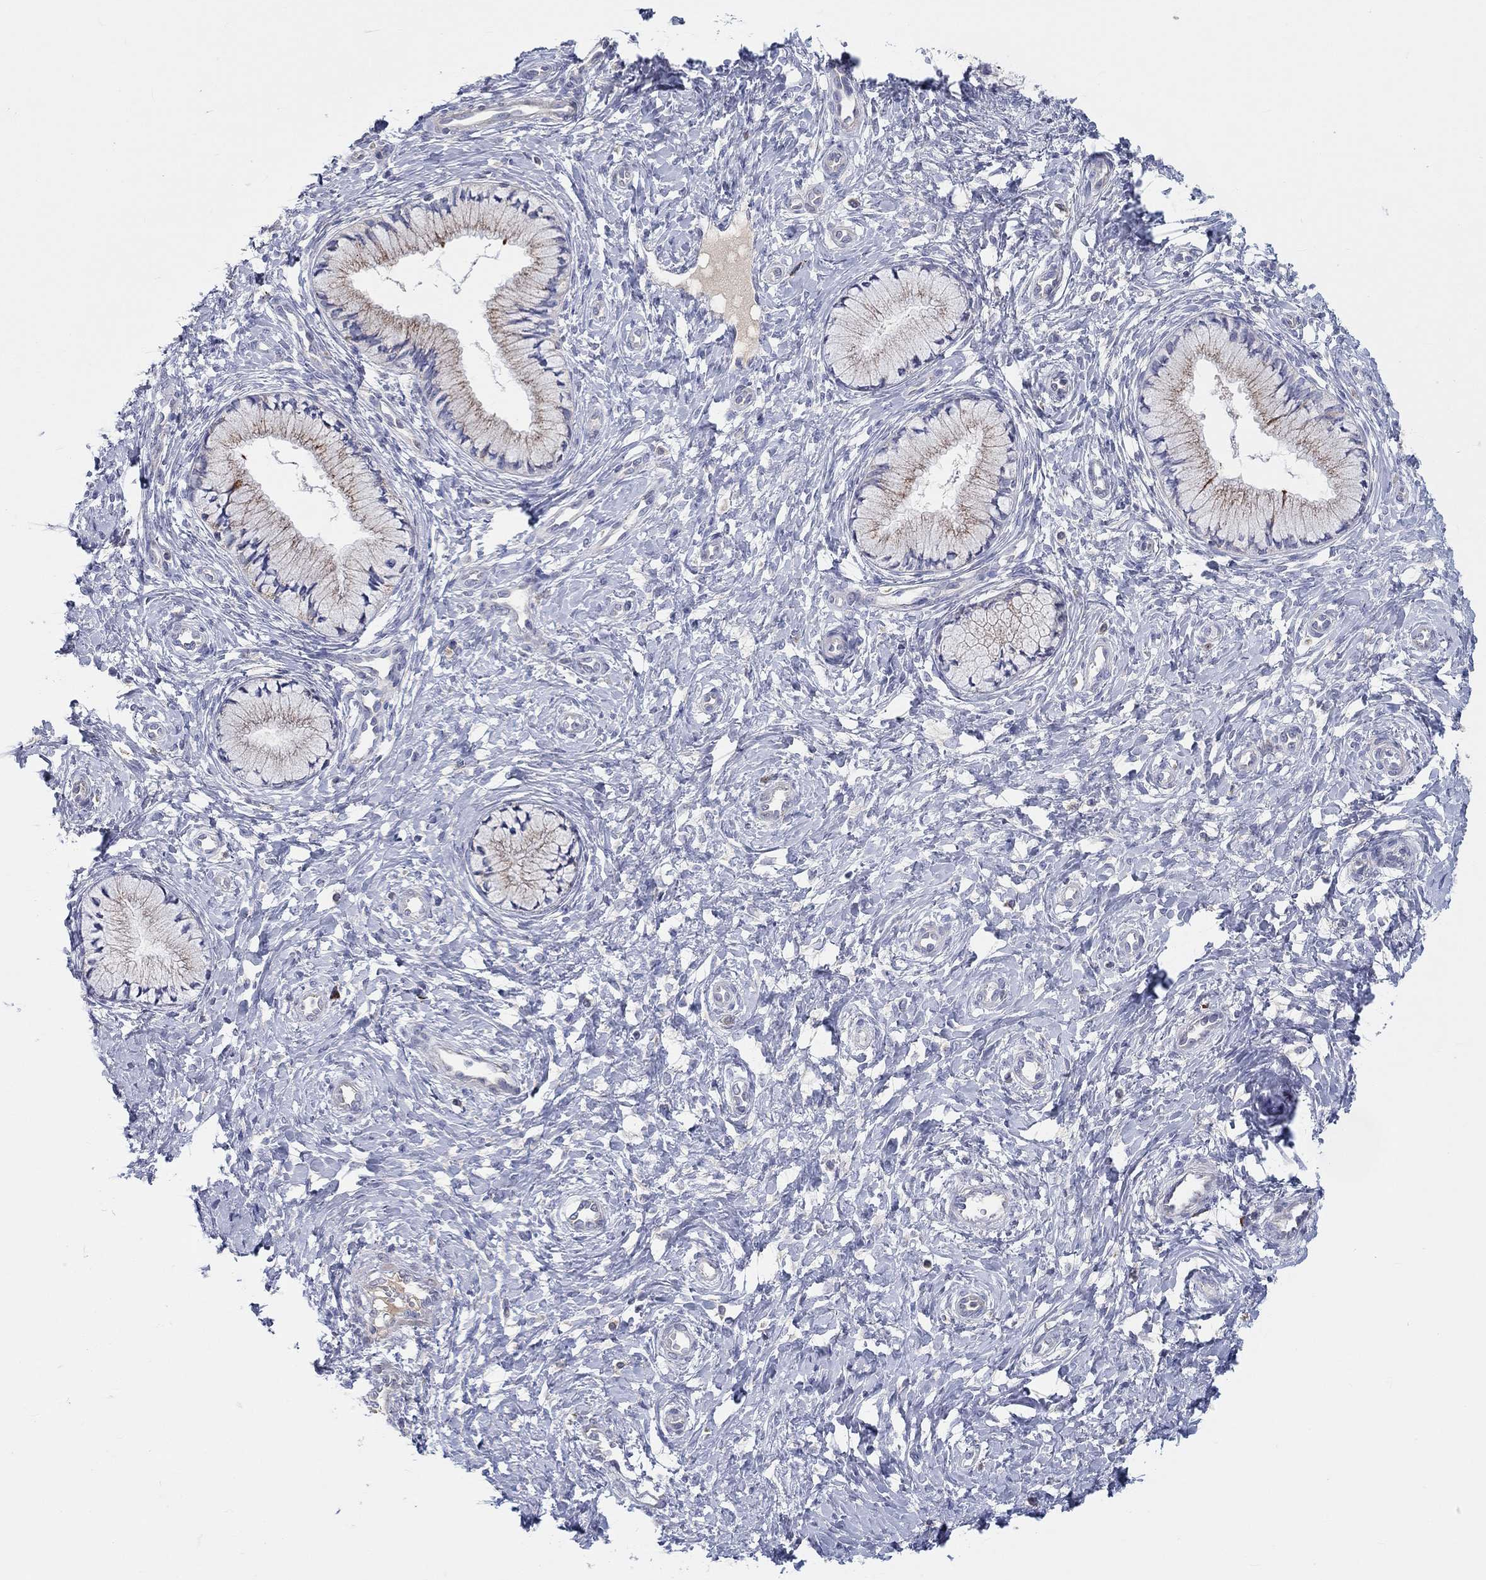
{"staining": {"intensity": "negative", "quantity": "none", "location": "none"}, "tissue": "cervix", "cell_type": "Glandular cells", "image_type": "normal", "snomed": [{"axis": "morphology", "description": "Normal tissue, NOS"}, {"axis": "topography", "description": "Cervix"}], "caption": "This is a histopathology image of immunohistochemistry (IHC) staining of unremarkable cervix, which shows no positivity in glandular cells. (DAB immunohistochemistry (IHC) with hematoxylin counter stain).", "gene": "BCO2", "patient": {"sex": "female", "age": 37}}